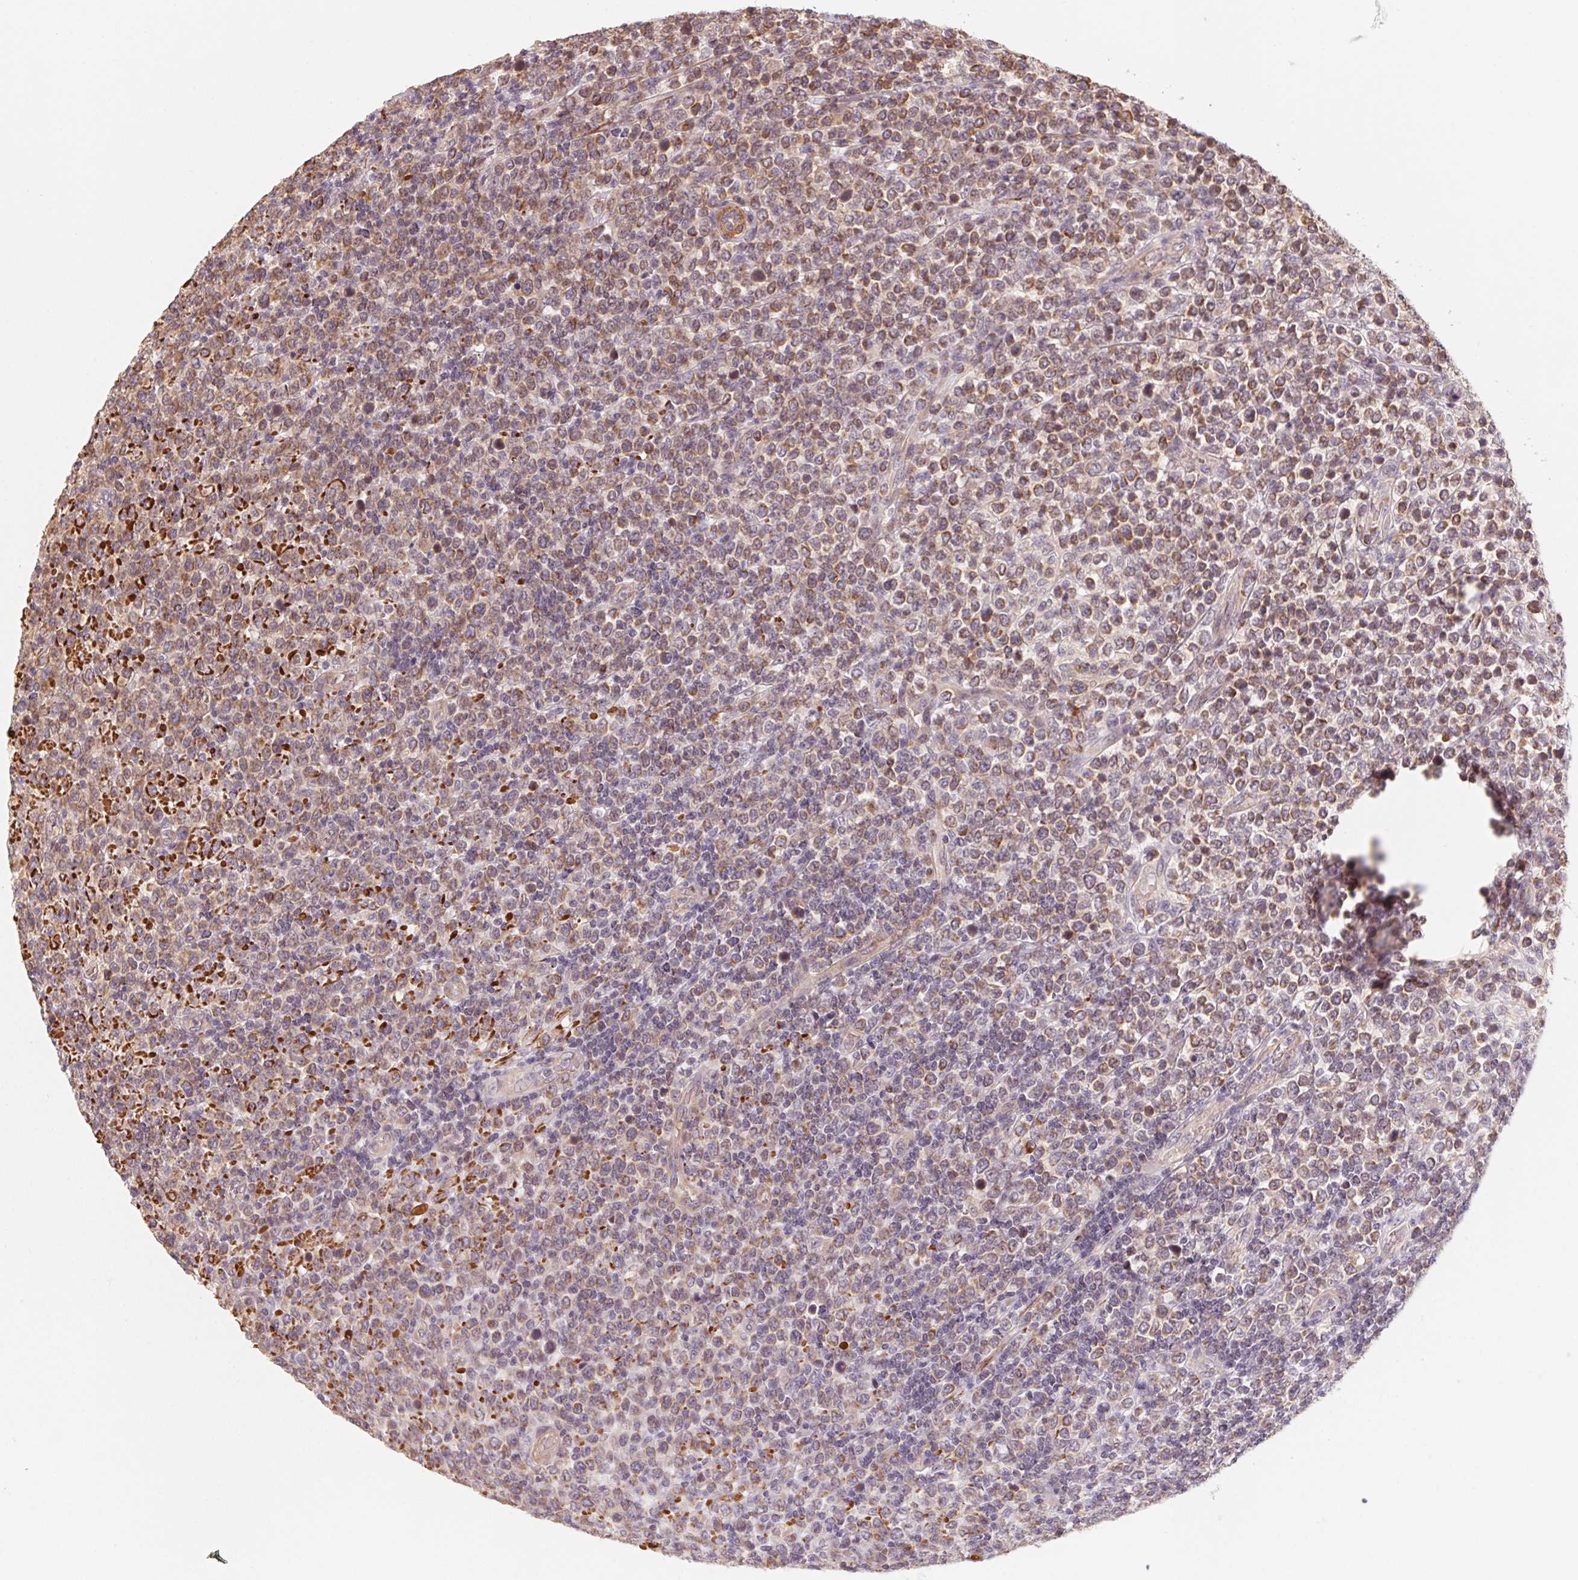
{"staining": {"intensity": "weak", "quantity": "25%-75%", "location": "cytoplasmic/membranous"}, "tissue": "lymphoma", "cell_type": "Tumor cells", "image_type": "cancer", "snomed": [{"axis": "morphology", "description": "Malignant lymphoma, non-Hodgkin's type, High grade"}, {"axis": "topography", "description": "Soft tissue"}], "caption": "An image showing weak cytoplasmic/membranous positivity in about 25%-75% of tumor cells in lymphoma, as visualized by brown immunohistochemical staining.", "gene": "CCDC112", "patient": {"sex": "female", "age": 56}}